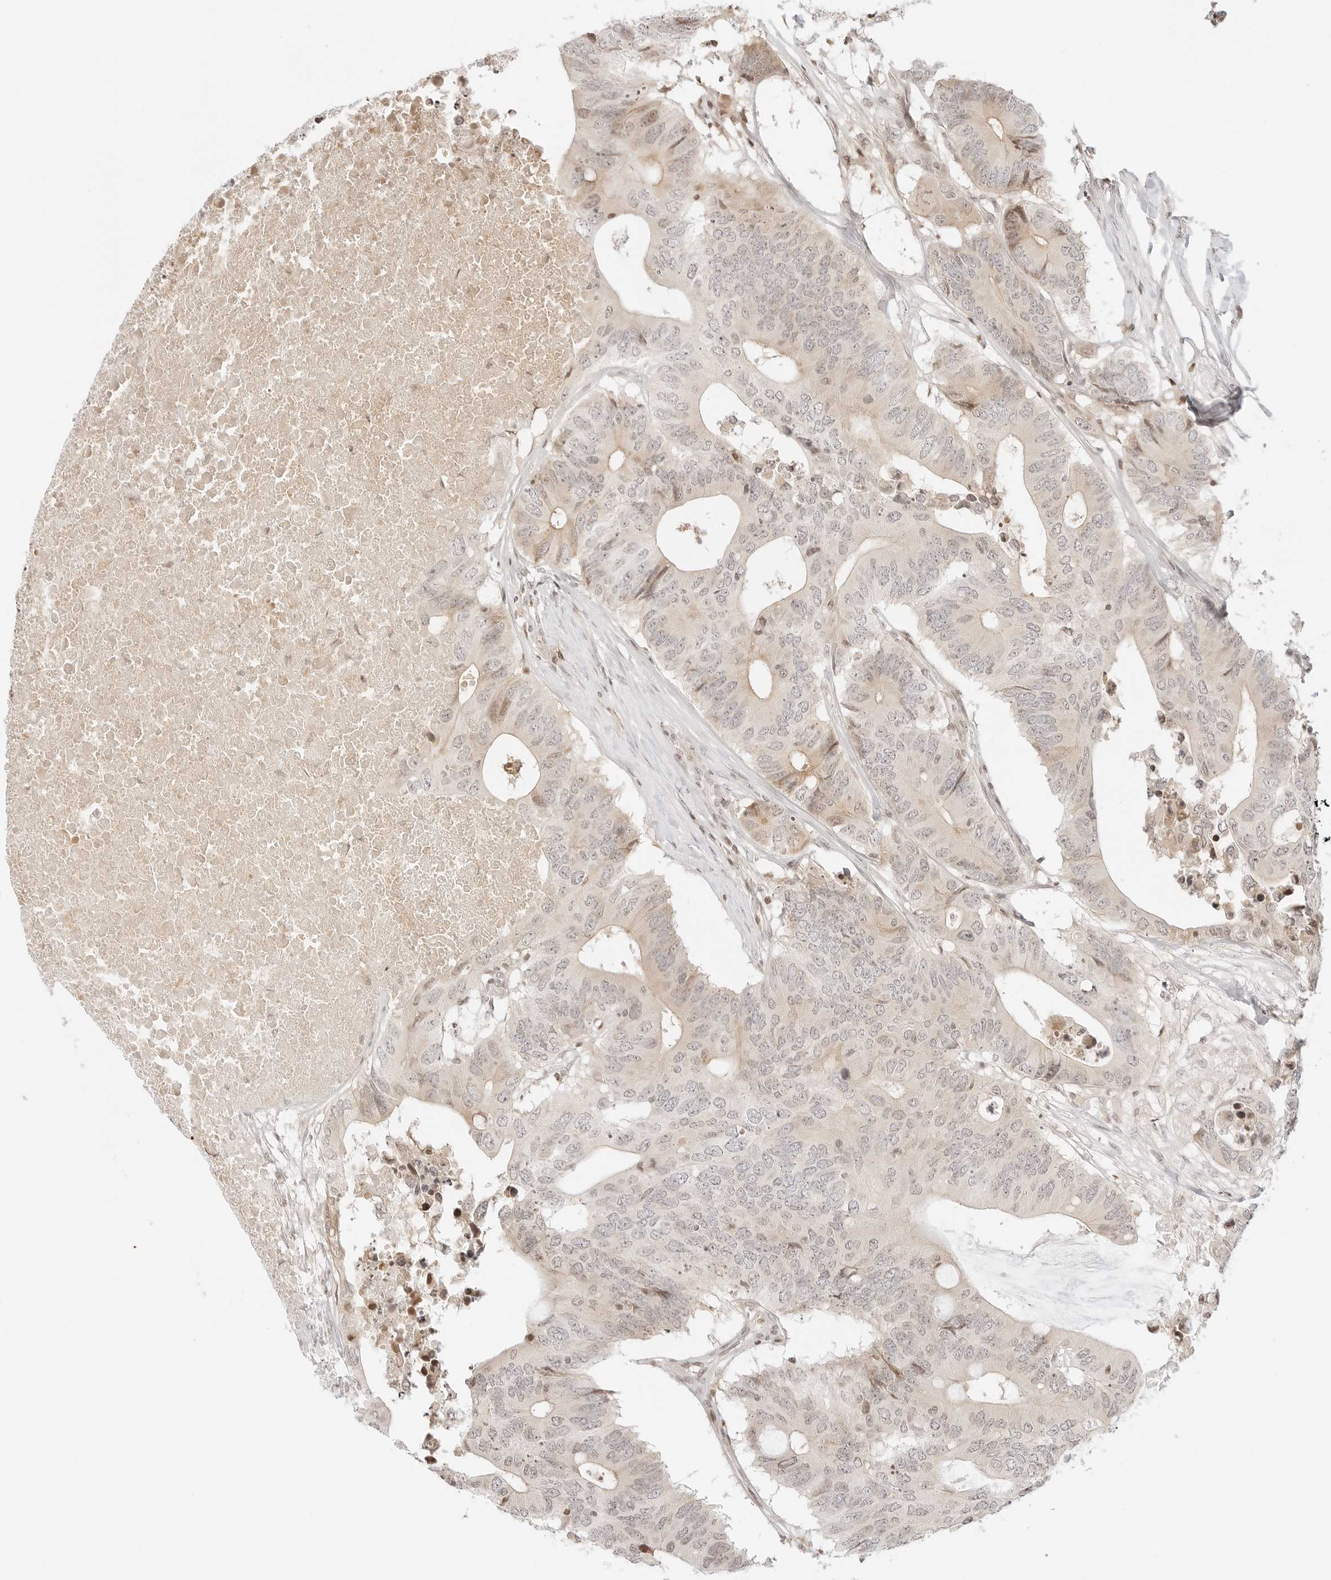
{"staining": {"intensity": "weak", "quantity": "<25%", "location": "cytoplasmic/membranous,nuclear"}, "tissue": "colorectal cancer", "cell_type": "Tumor cells", "image_type": "cancer", "snomed": [{"axis": "morphology", "description": "Adenocarcinoma, NOS"}, {"axis": "topography", "description": "Colon"}], "caption": "A micrograph of human adenocarcinoma (colorectal) is negative for staining in tumor cells.", "gene": "RPS6KL1", "patient": {"sex": "male", "age": 71}}